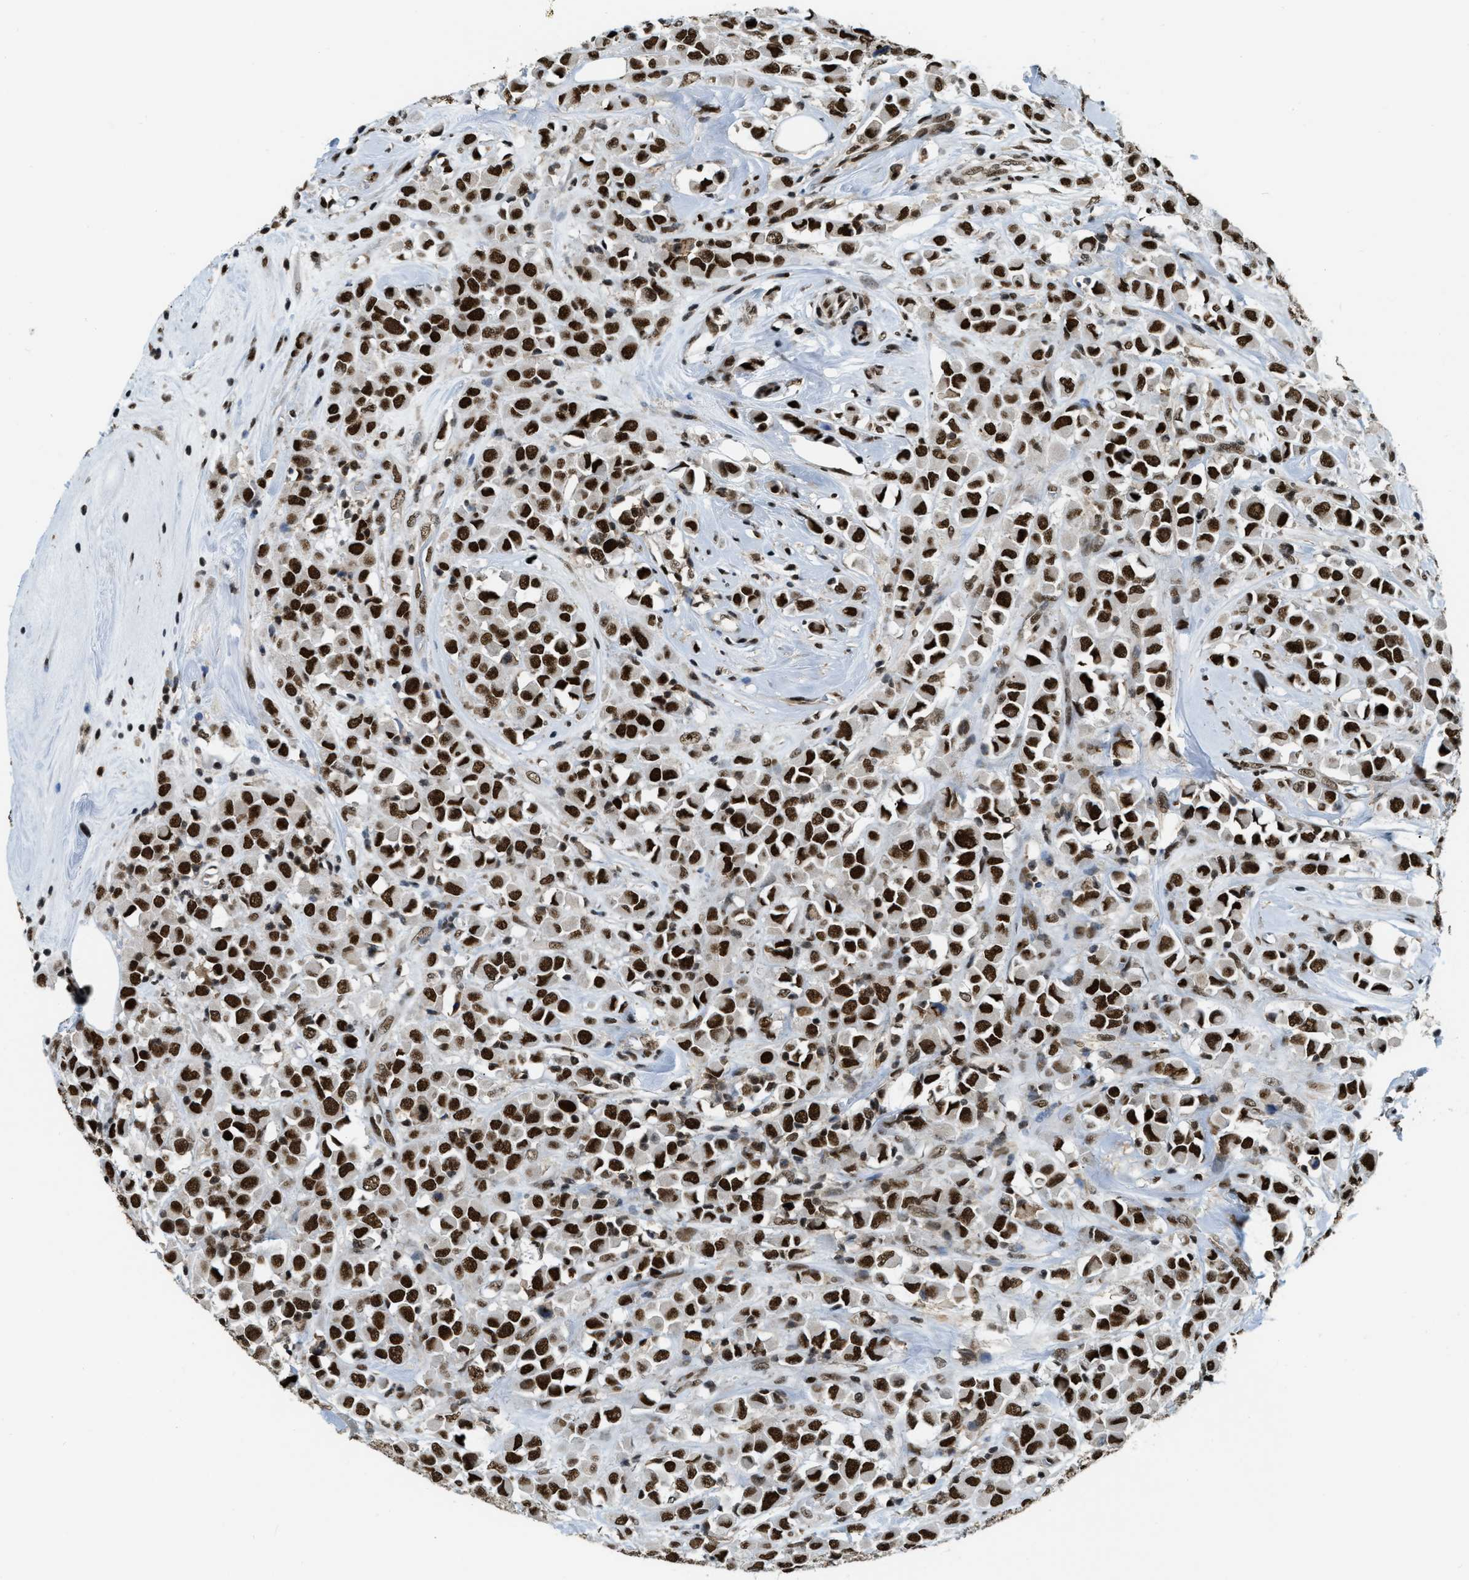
{"staining": {"intensity": "strong", "quantity": ">75%", "location": "nuclear"}, "tissue": "breast cancer", "cell_type": "Tumor cells", "image_type": "cancer", "snomed": [{"axis": "morphology", "description": "Duct carcinoma"}, {"axis": "topography", "description": "Breast"}], "caption": "Immunohistochemistry of human breast cancer shows high levels of strong nuclear expression in about >75% of tumor cells.", "gene": "NUMA1", "patient": {"sex": "female", "age": 61}}